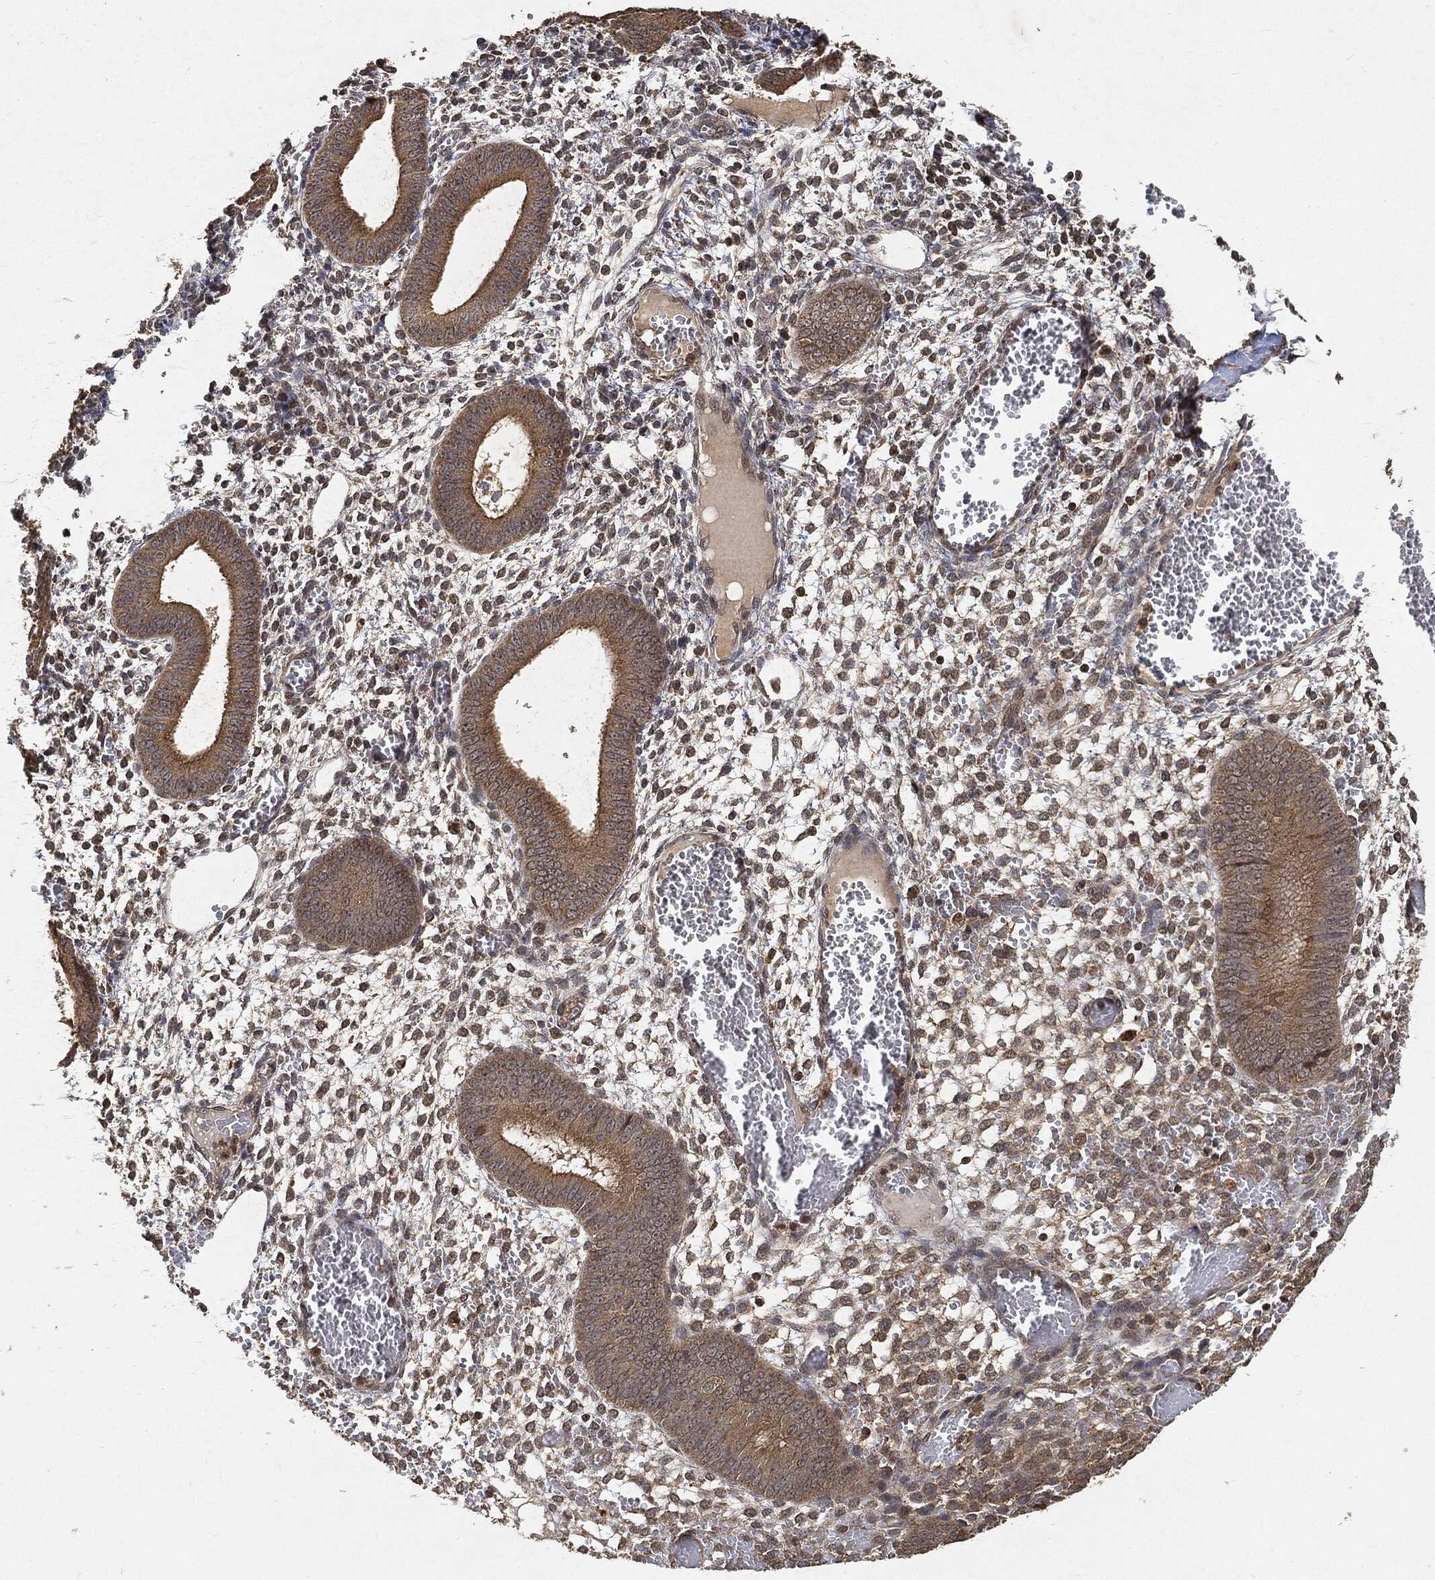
{"staining": {"intensity": "moderate", "quantity": "25%-75%", "location": "cytoplasmic/membranous"}, "tissue": "endometrium", "cell_type": "Cells in endometrial stroma", "image_type": "normal", "snomed": [{"axis": "morphology", "description": "Normal tissue, NOS"}, {"axis": "topography", "description": "Endometrium"}], "caption": "An IHC image of benign tissue is shown. Protein staining in brown labels moderate cytoplasmic/membranous positivity in endometrium within cells in endometrial stroma.", "gene": "ZNF226", "patient": {"sex": "female", "age": 42}}